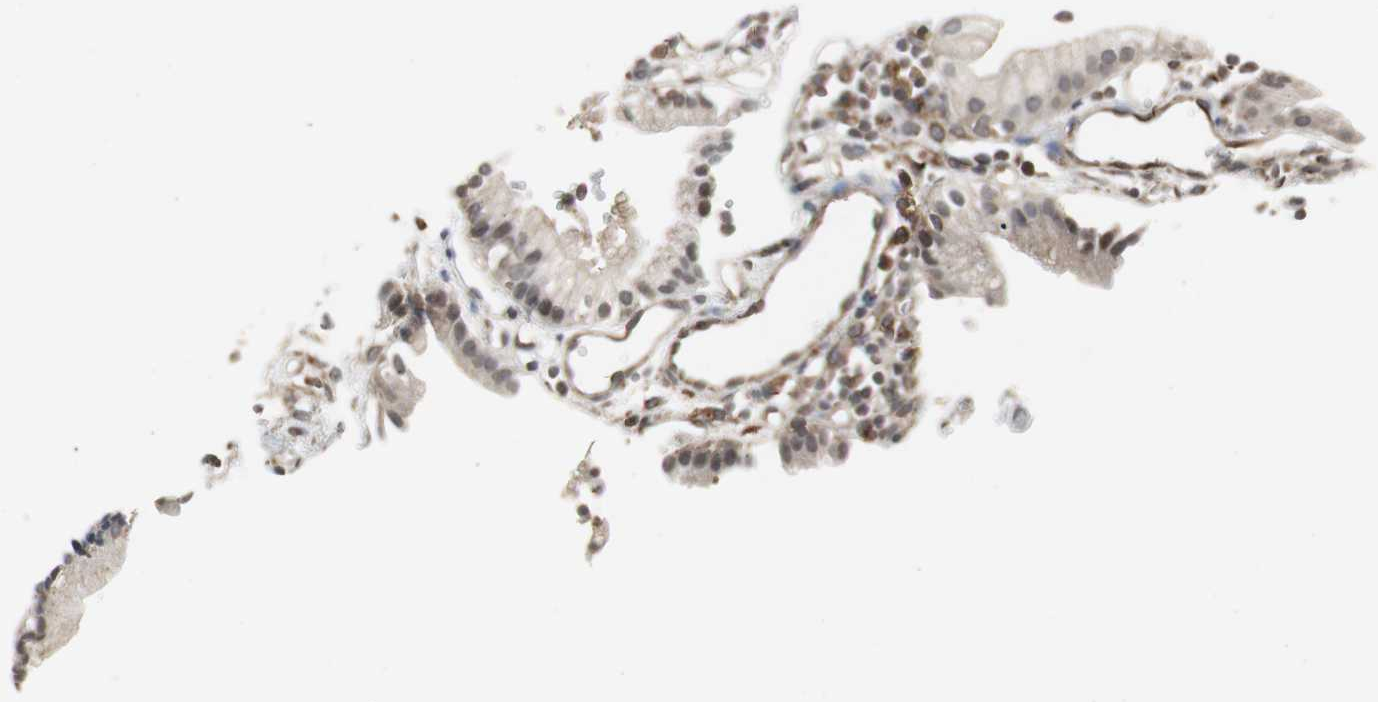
{"staining": {"intensity": "negative", "quantity": "none", "location": "none"}, "tissue": "gallbladder", "cell_type": "Glandular cells", "image_type": "normal", "snomed": [{"axis": "morphology", "description": "Normal tissue, NOS"}, {"axis": "topography", "description": "Gallbladder"}], "caption": "Glandular cells are negative for brown protein staining in benign gallbladder. (Brightfield microscopy of DAB IHC at high magnification).", "gene": "ATP2B2", "patient": {"sex": "male", "age": 65}}